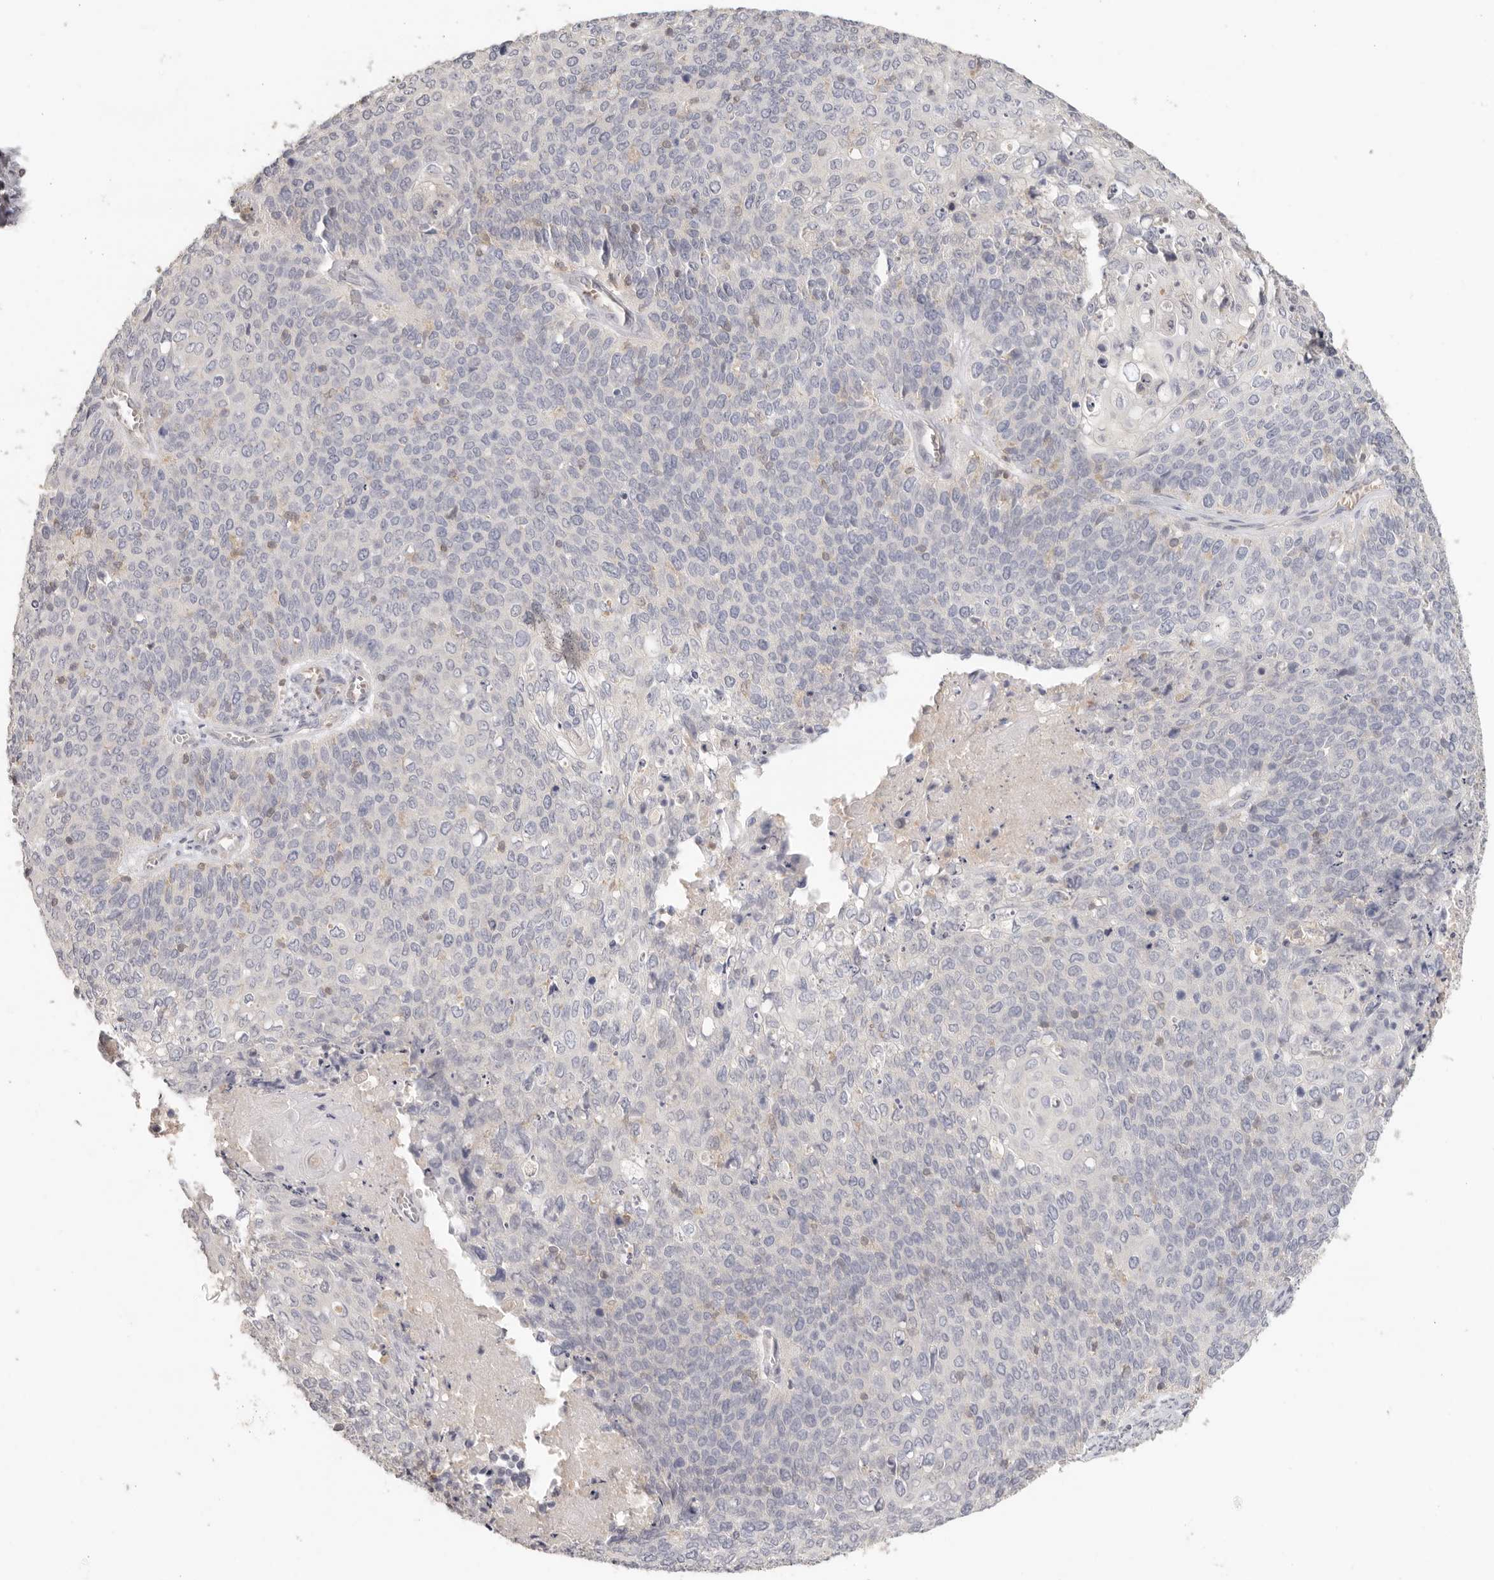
{"staining": {"intensity": "negative", "quantity": "none", "location": "none"}, "tissue": "cervical cancer", "cell_type": "Tumor cells", "image_type": "cancer", "snomed": [{"axis": "morphology", "description": "Squamous cell carcinoma, NOS"}, {"axis": "topography", "description": "Cervix"}], "caption": "Human cervical squamous cell carcinoma stained for a protein using immunohistochemistry exhibits no expression in tumor cells.", "gene": "CSK", "patient": {"sex": "female", "age": 39}}